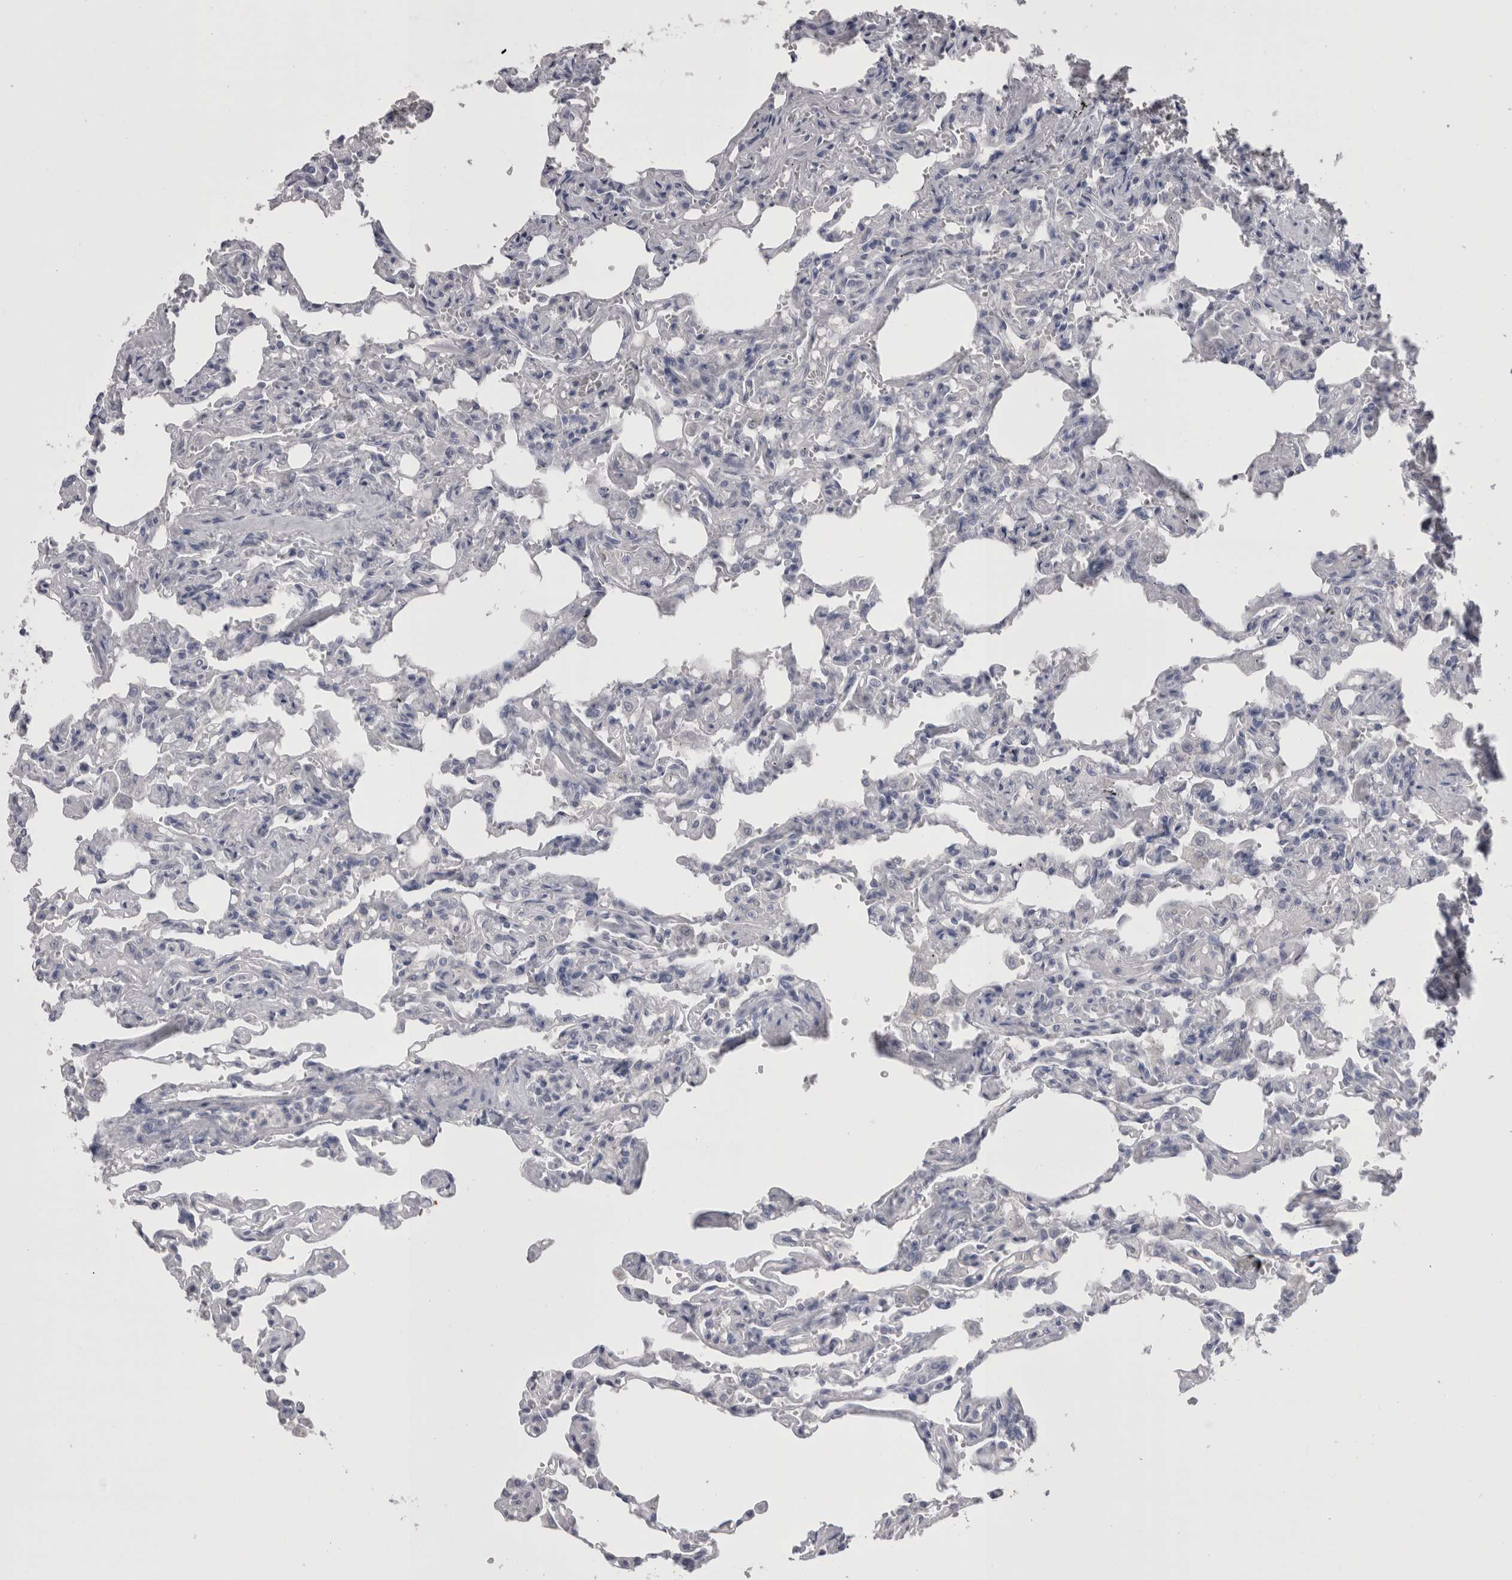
{"staining": {"intensity": "negative", "quantity": "none", "location": "none"}, "tissue": "lung", "cell_type": "Alveolar cells", "image_type": "normal", "snomed": [{"axis": "morphology", "description": "Normal tissue, NOS"}, {"axis": "topography", "description": "Lung"}], "caption": "DAB (3,3'-diaminobenzidine) immunohistochemical staining of normal human lung demonstrates no significant positivity in alveolar cells.", "gene": "CDHR5", "patient": {"sex": "male", "age": 21}}